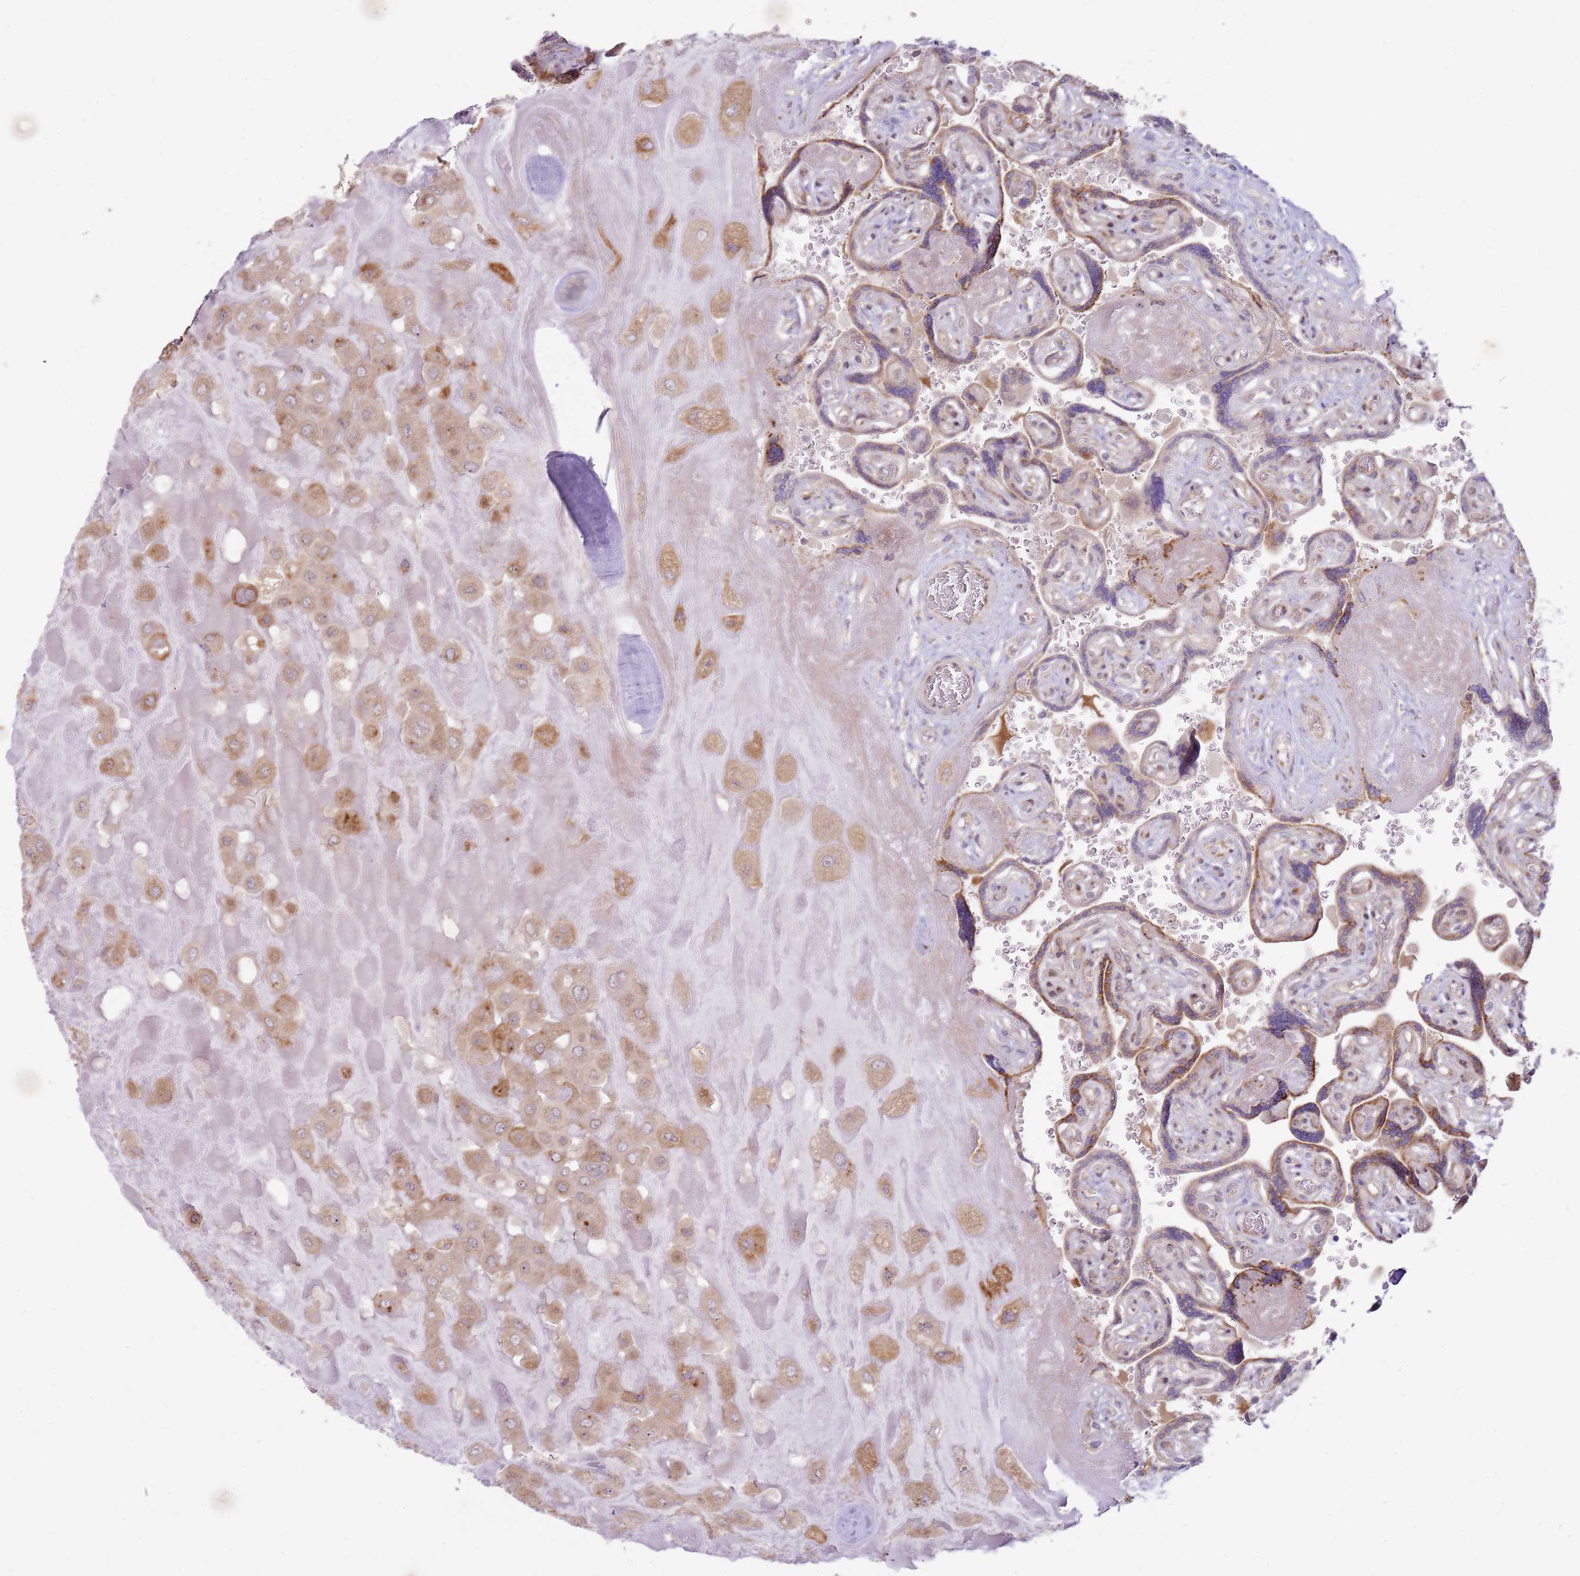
{"staining": {"intensity": "moderate", "quantity": ">75%", "location": "cytoplasmic/membranous"}, "tissue": "placenta", "cell_type": "Decidual cells", "image_type": "normal", "snomed": [{"axis": "morphology", "description": "Normal tissue, NOS"}, {"axis": "topography", "description": "Placenta"}], "caption": "A high-resolution micrograph shows IHC staining of unremarkable placenta, which displays moderate cytoplasmic/membranous expression in about >75% of decidual cells.", "gene": "GRAP", "patient": {"sex": "female", "age": 32}}